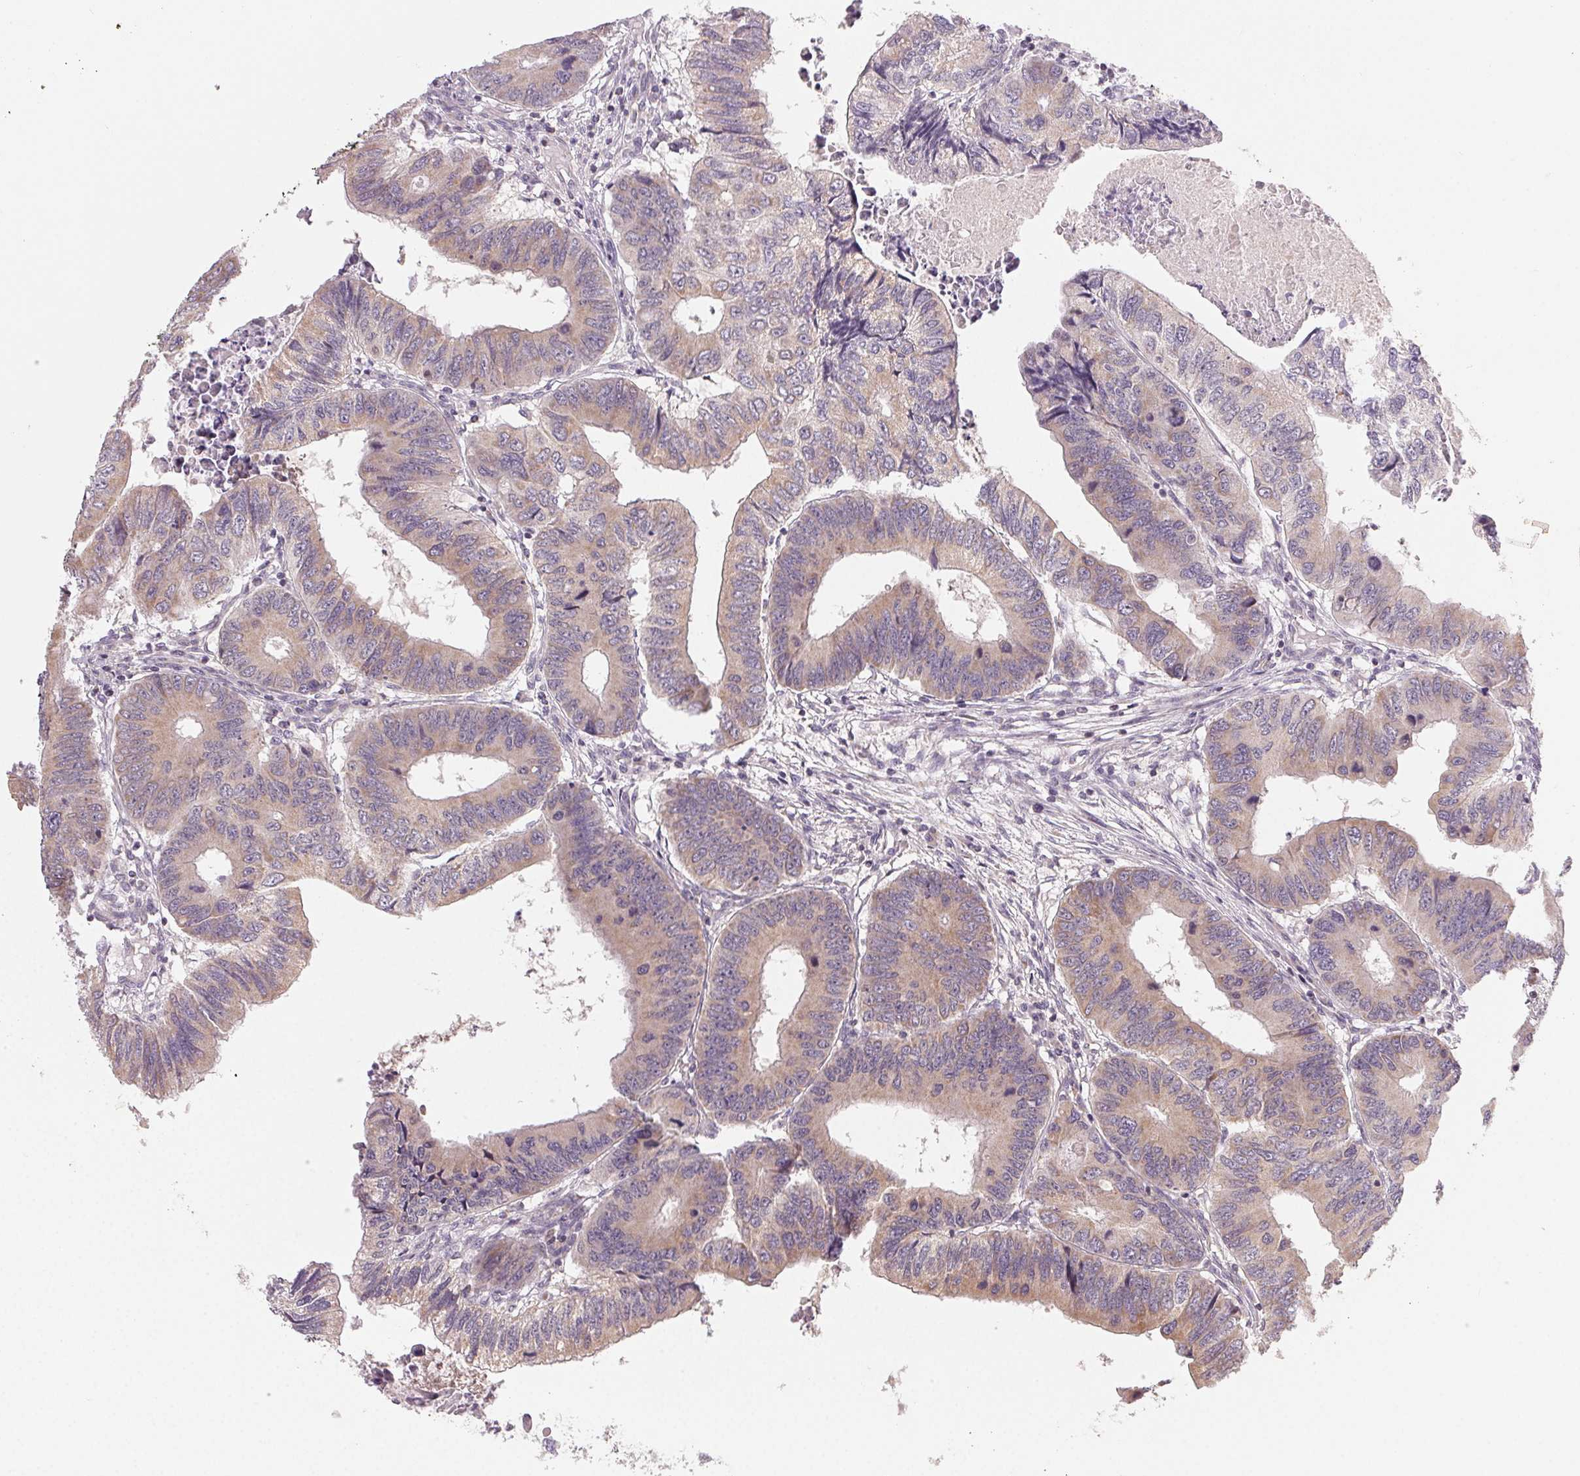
{"staining": {"intensity": "weak", "quantity": "25%-75%", "location": "cytoplasmic/membranous"}, "tissue": "colorectal cancer", "cell_type": "Tumor cells", "image_type": "cancer", "snomed": [{"axis": "morphology", "description": "Adenocarcinoma, NOS"}, {"axis": "topography", "description": "Colon"}], "caption": "Immunohistochemistry image of human colorectal cancer stained for a protein (brown), which shows low levels of weak cytoplasmic/membranous positivity in approximately 25%-75% of tumor cells.", "gene": "NCOA4", "patient": {"sex": "male", "age": 53}}